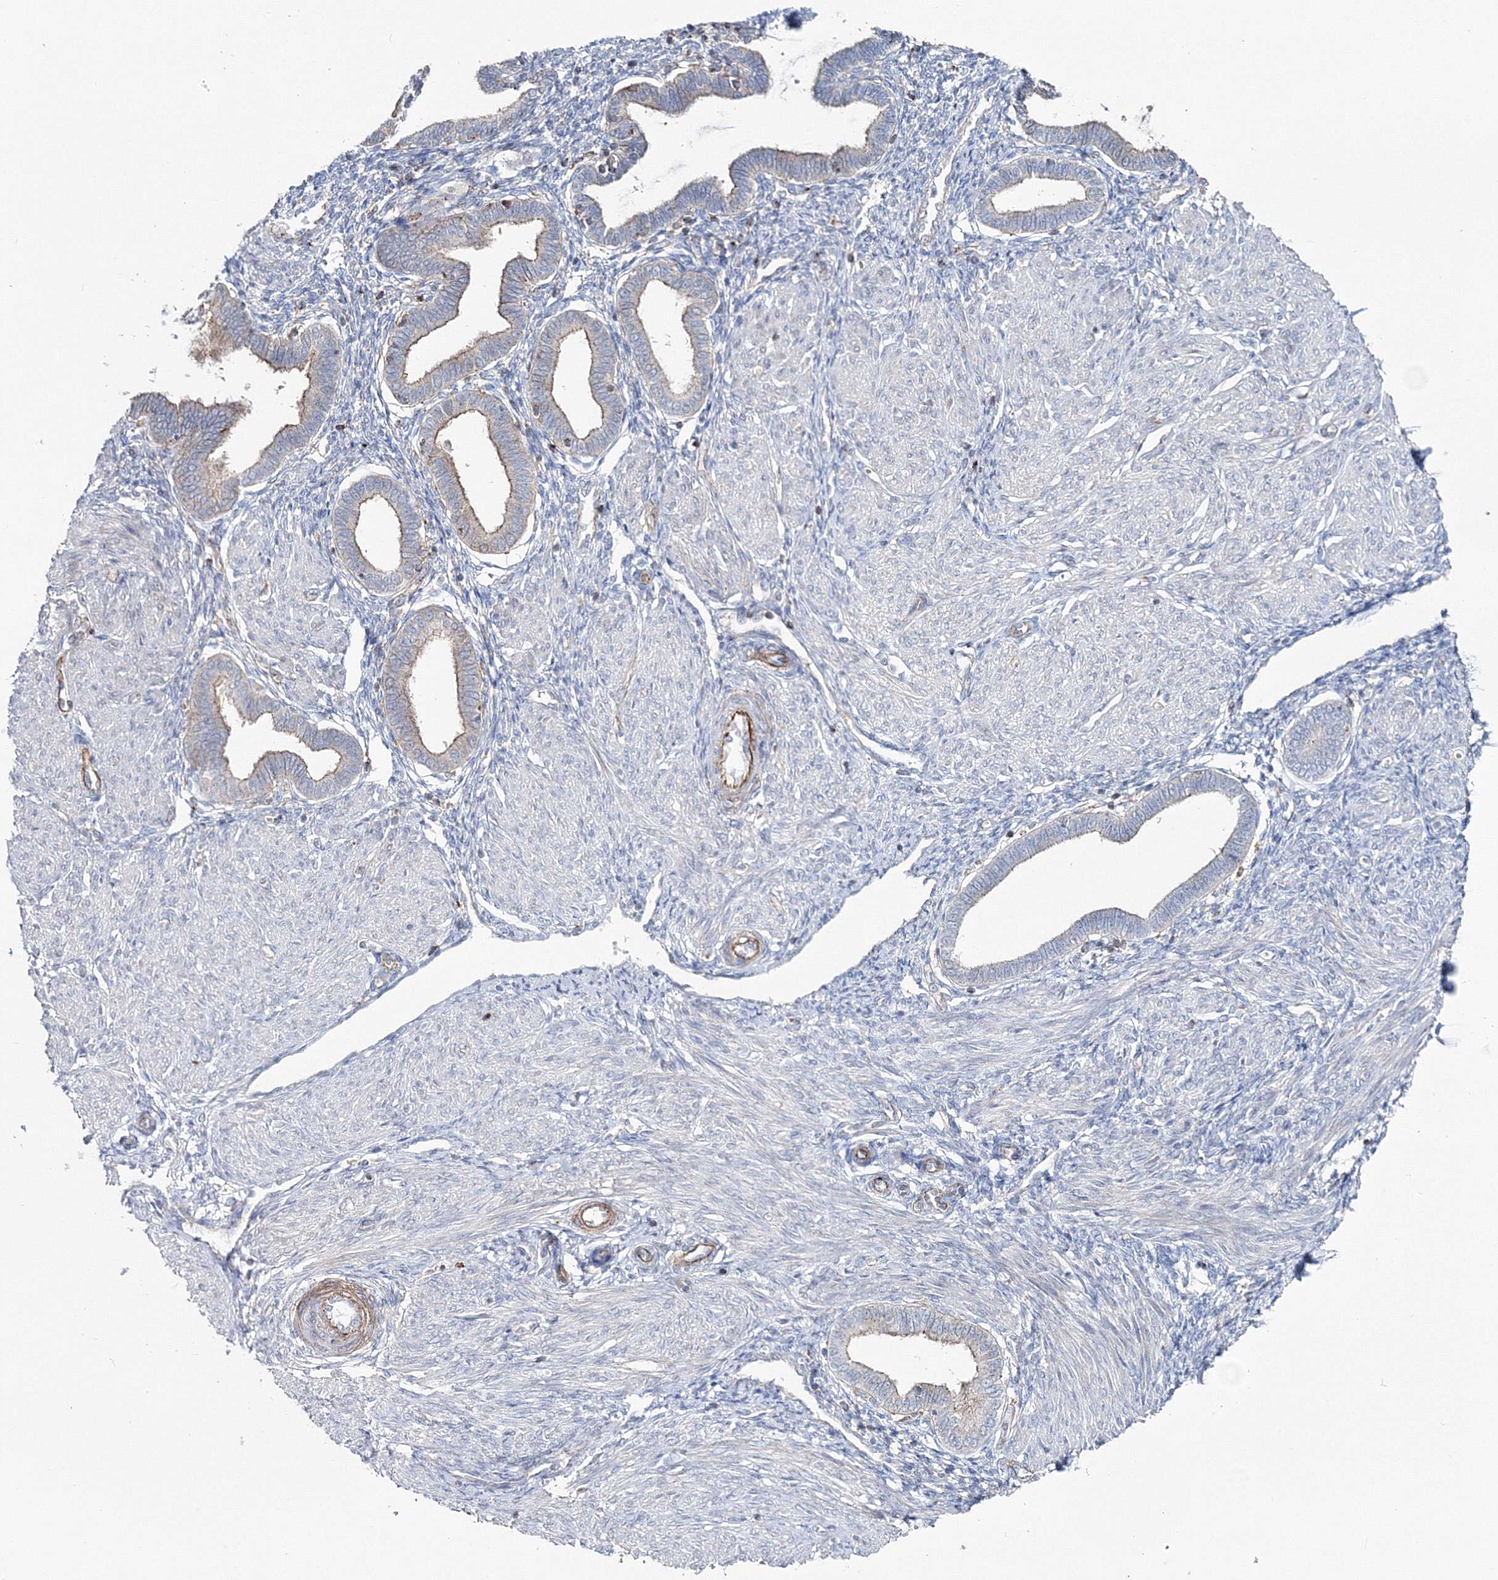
{"staining": {"intensity": "negative", "quantity": "none", "location": "none"}, "tissue": "endometrium", "cell_type": "Cells in endometrial stroma", "image_type": "normal", "snomed": [{"axis": "morphology", "description": "Normal tissue, NOS"}, {"axis": "topography", "description": "Endometrium"}], "caption": "An image of endometrium stained for a protein demonstrates no brown staining in cells in endometrial stroma. (DAB (3,3'-diaminobenzidine) IHC visualized using brightfield microscopy, high magnification).", "gene": "GGA2", "patient": {"sex": "female", "age": 53}}